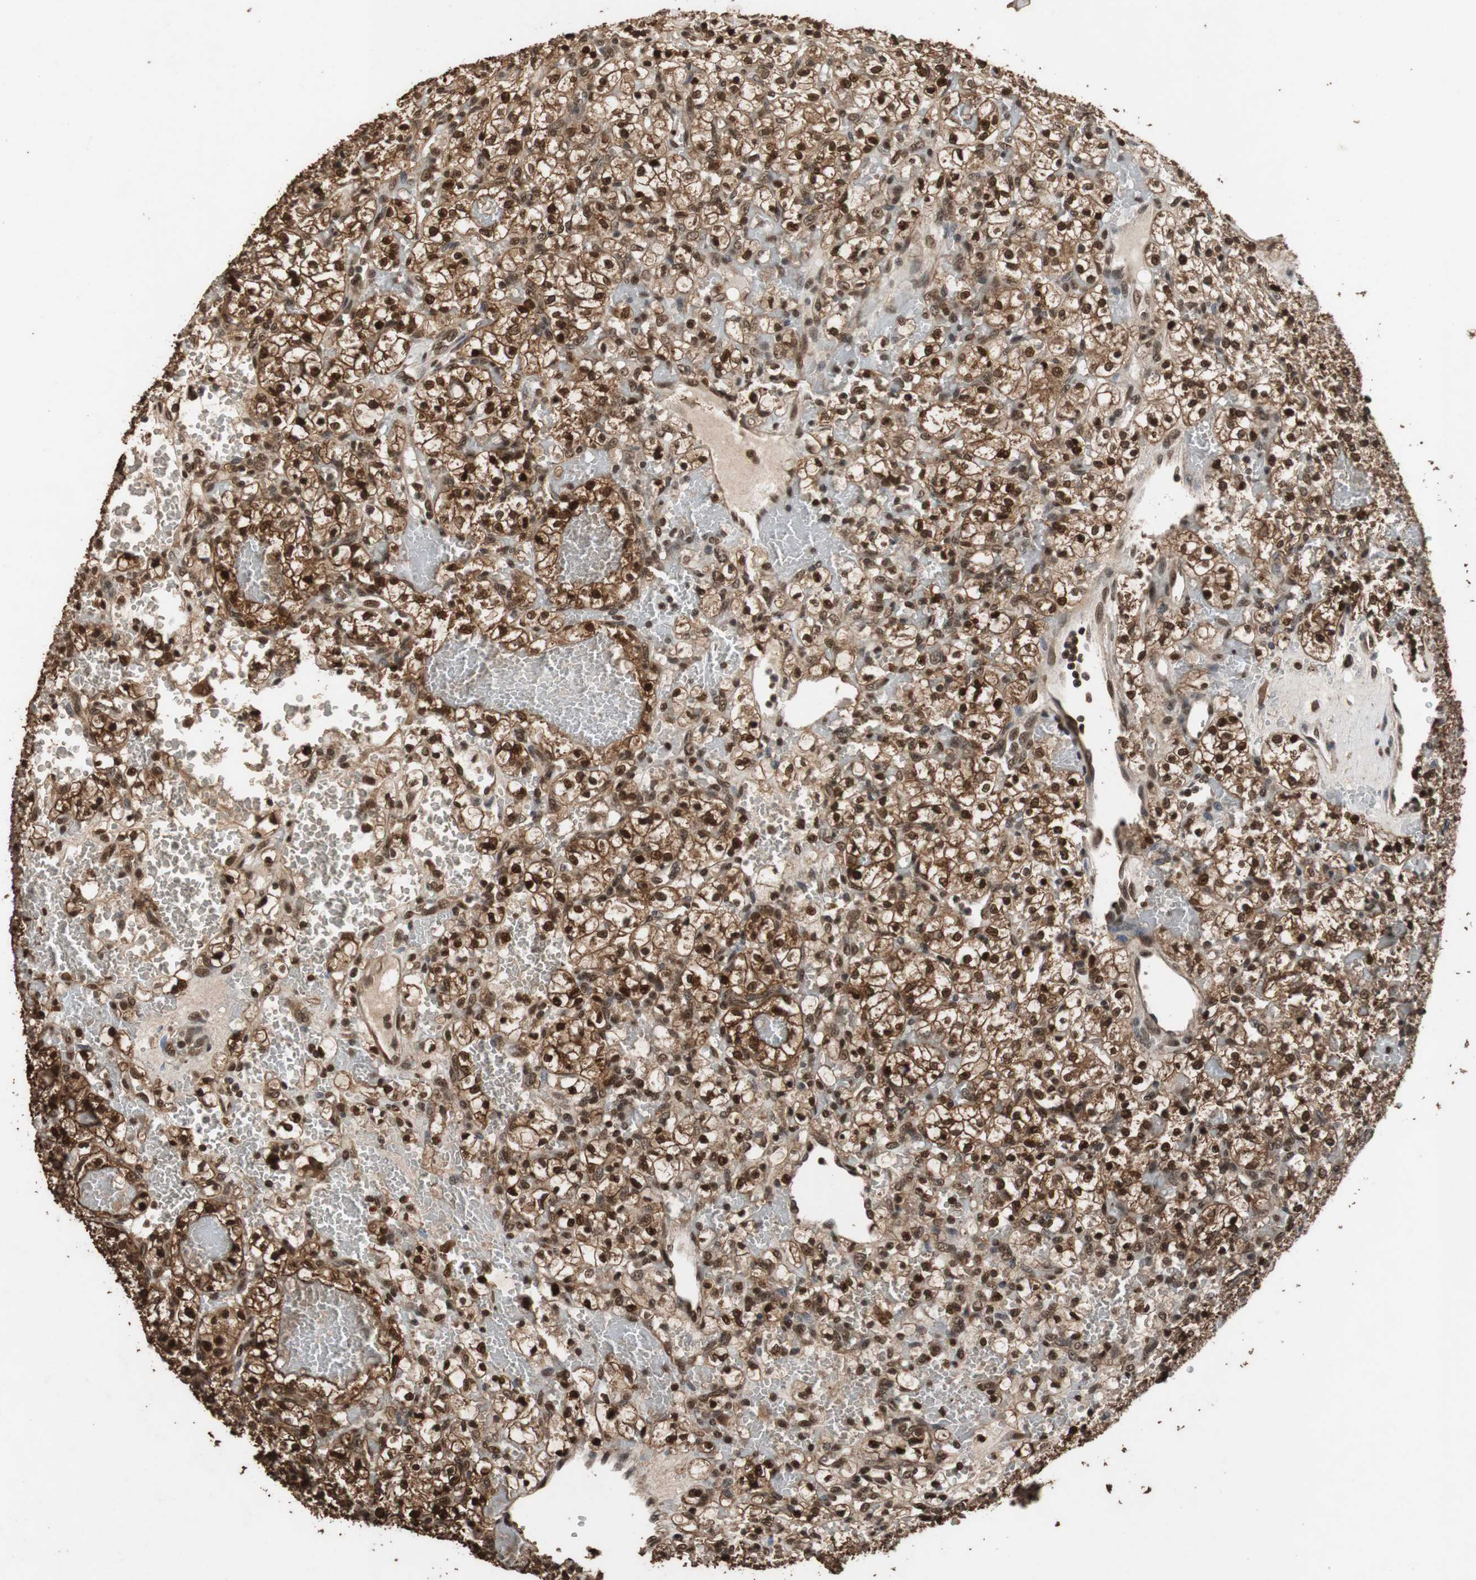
{"staining": {"intensity": "strong", "quantity": ">75%", "location": "cytoplasmic/membranous,nuclear"}, "tissue": "renal cancer", "cell_type": "Tumor cells", "image_type": "cancer", "snomed": [{"axis": "morphology", "description": "Adenocarcinoma, NOS"}, {"axis": "topography", "description": "Kidney"}], "caption": "Immunohistochemical staining of human renal adenocarcinoma reveals strong cytoplasmic/membranous and nuclear protein positivity in approximately >75% of tumor cells.", "gene": "ZNF18", "patient": {"sex": "female", "age": 60}}